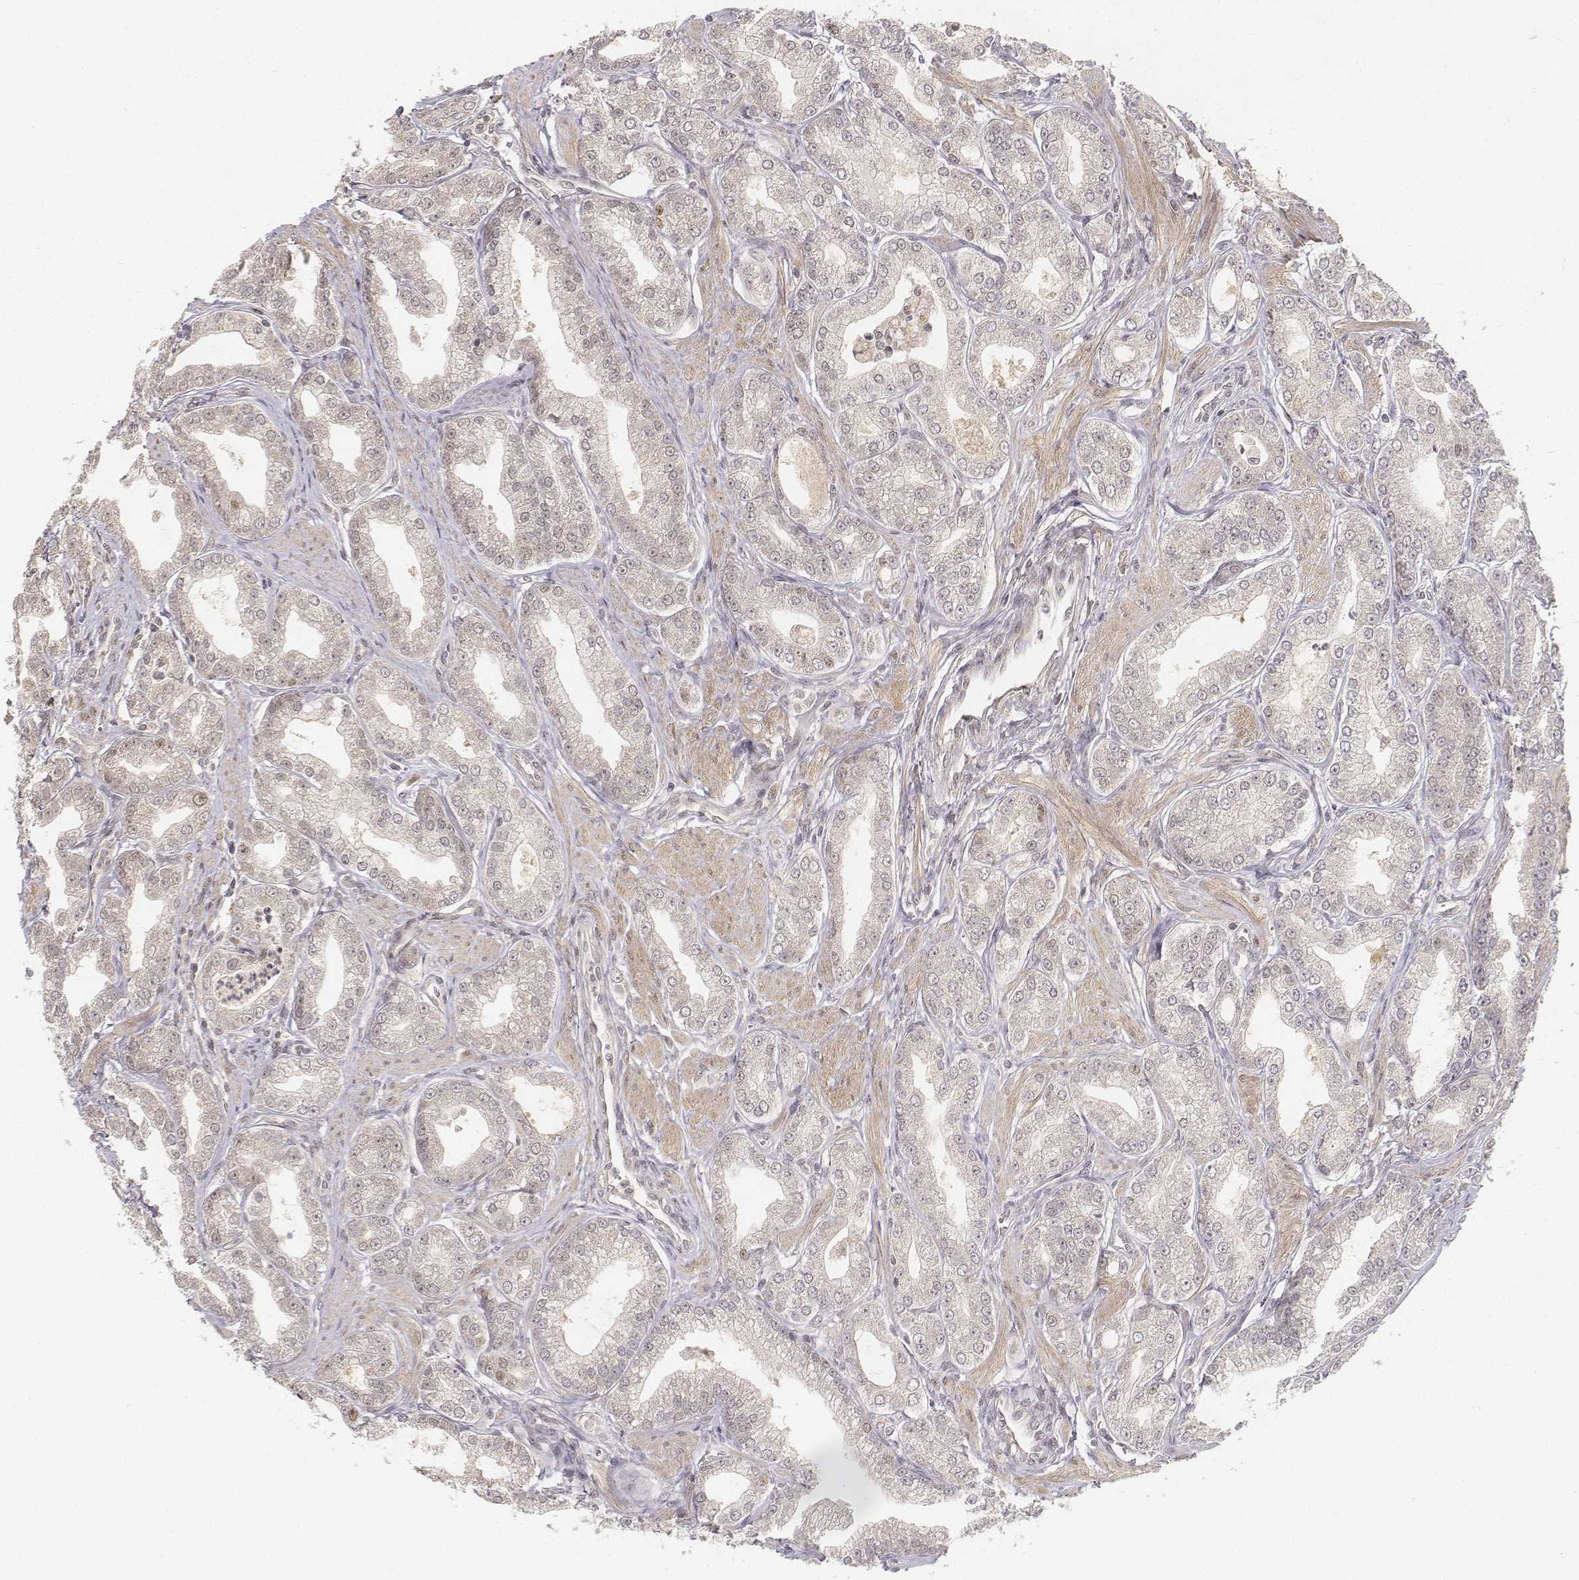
{"staining": {"intensity": "negative", "quantity": "none", "location": "none"}, "tissue": "prostate cancer", "cell_type": "Tumor cells", "image_type": "cancer", "snomed": [{"axis": "morphology", "description": "Adenocarcinoma, NOS"}, {"axis": "topography", "description": "Prostate"}], "caption": "A micrograph of prostate cancer (adenocarcinoma) stained for a protein shows no brown staining in tumor cells.", "gene": "FANCD2", "patient": {"sex": "male", "age": 71}}